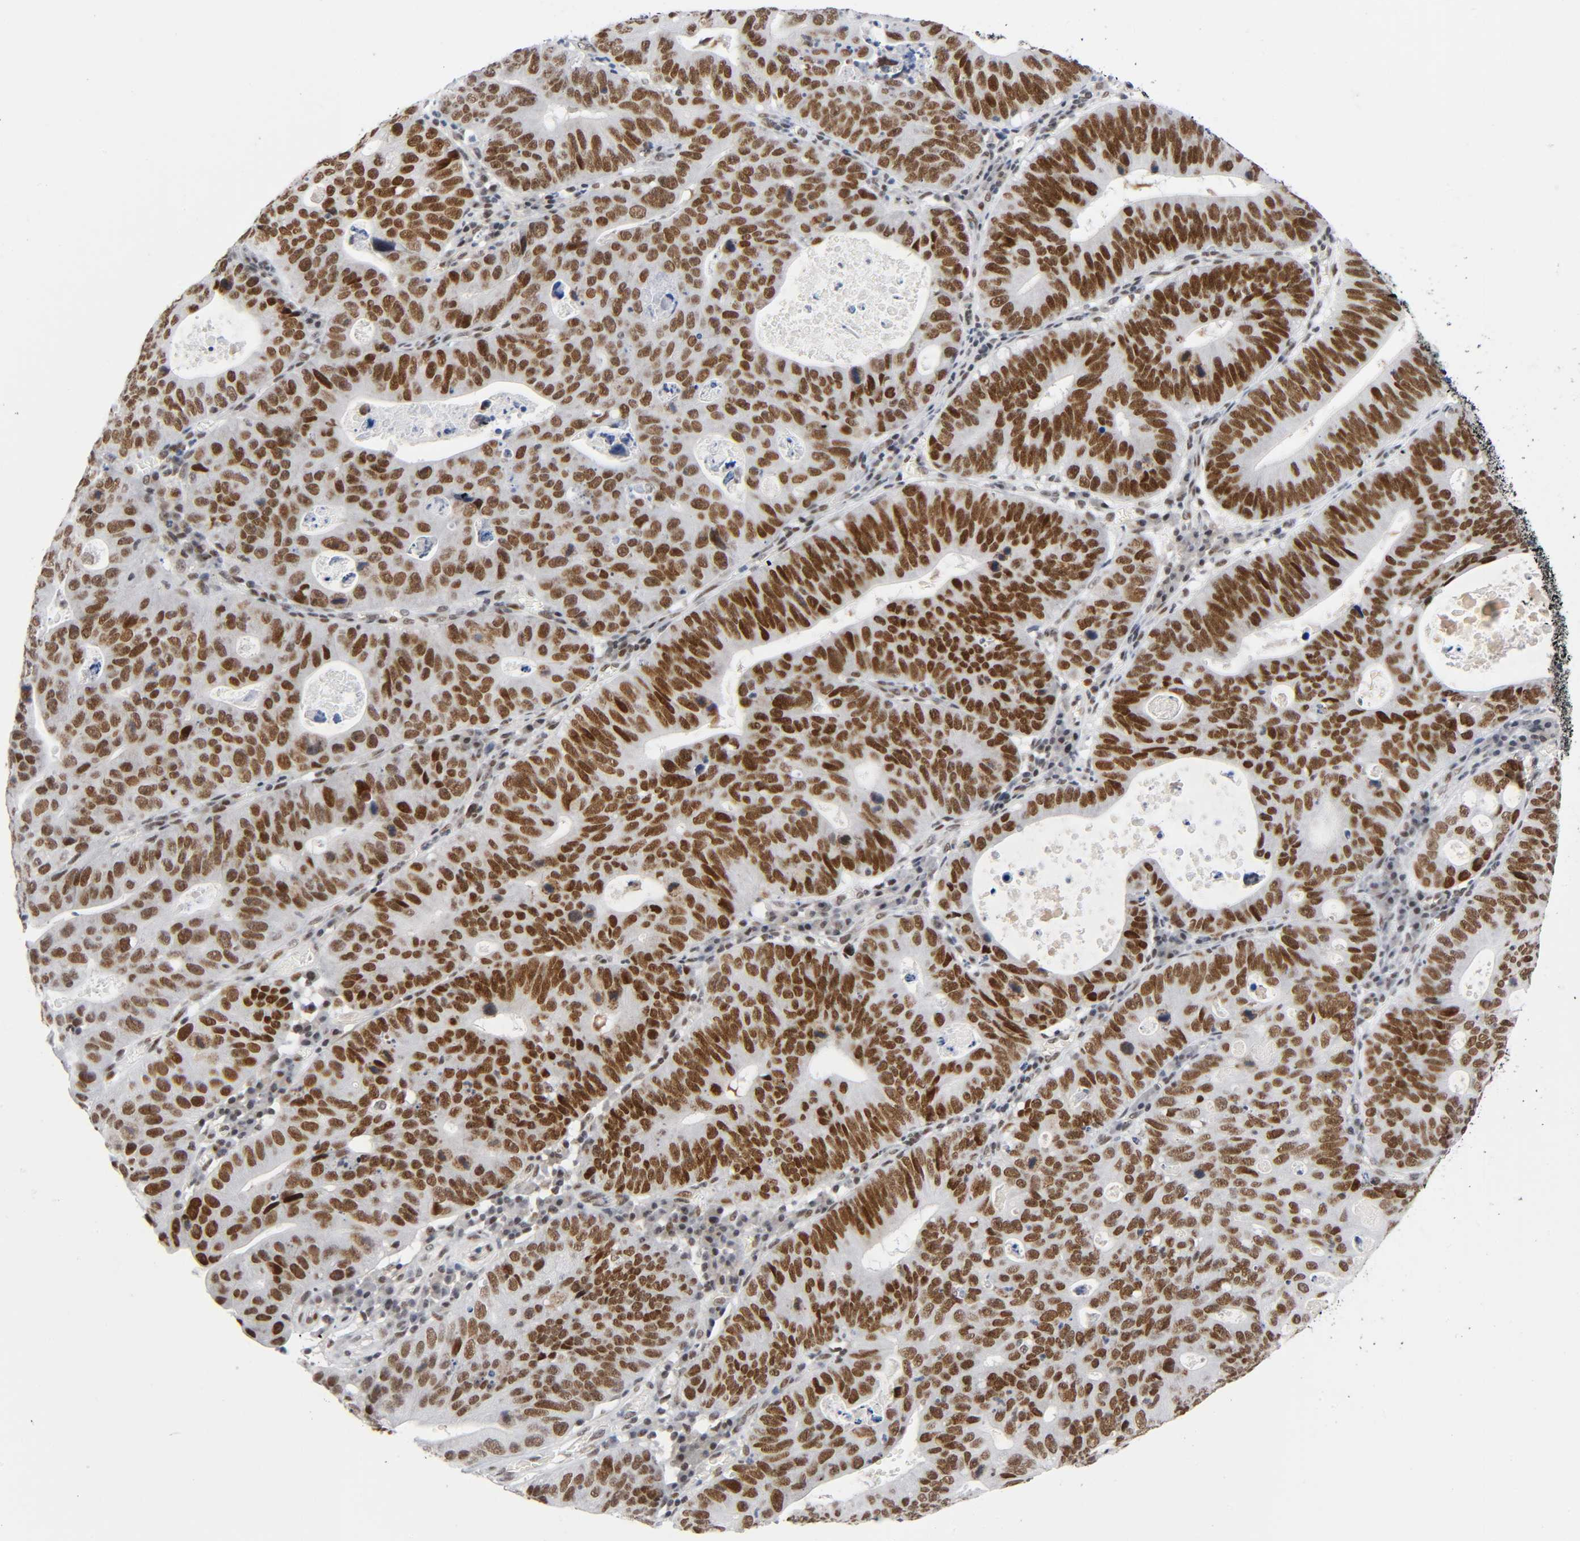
{"staining": {"intensity": "moderate", "quantity": ">75%", "location": "nuclear"}, "tissue": "stomach cancer", "cell_type": "Tumor cells", "image_type": "cancer", "snomed": [{"axis": "morphology", "description": "Adenocarcinoma, NOS"}, {"axis": "topography", "description": "Stomach"}], "caption": "Immunohistochemistry (IHC) photomicrograph of neoplastic tissue: human stomach cancer stained using IHC reveals medium levels of moderate protein expression localized specifically in the nuclear of tumor cells, appearing as a nuclear brown color.", "gene": "DIDO1", "patient": {"sex": "male", "age": 59}}